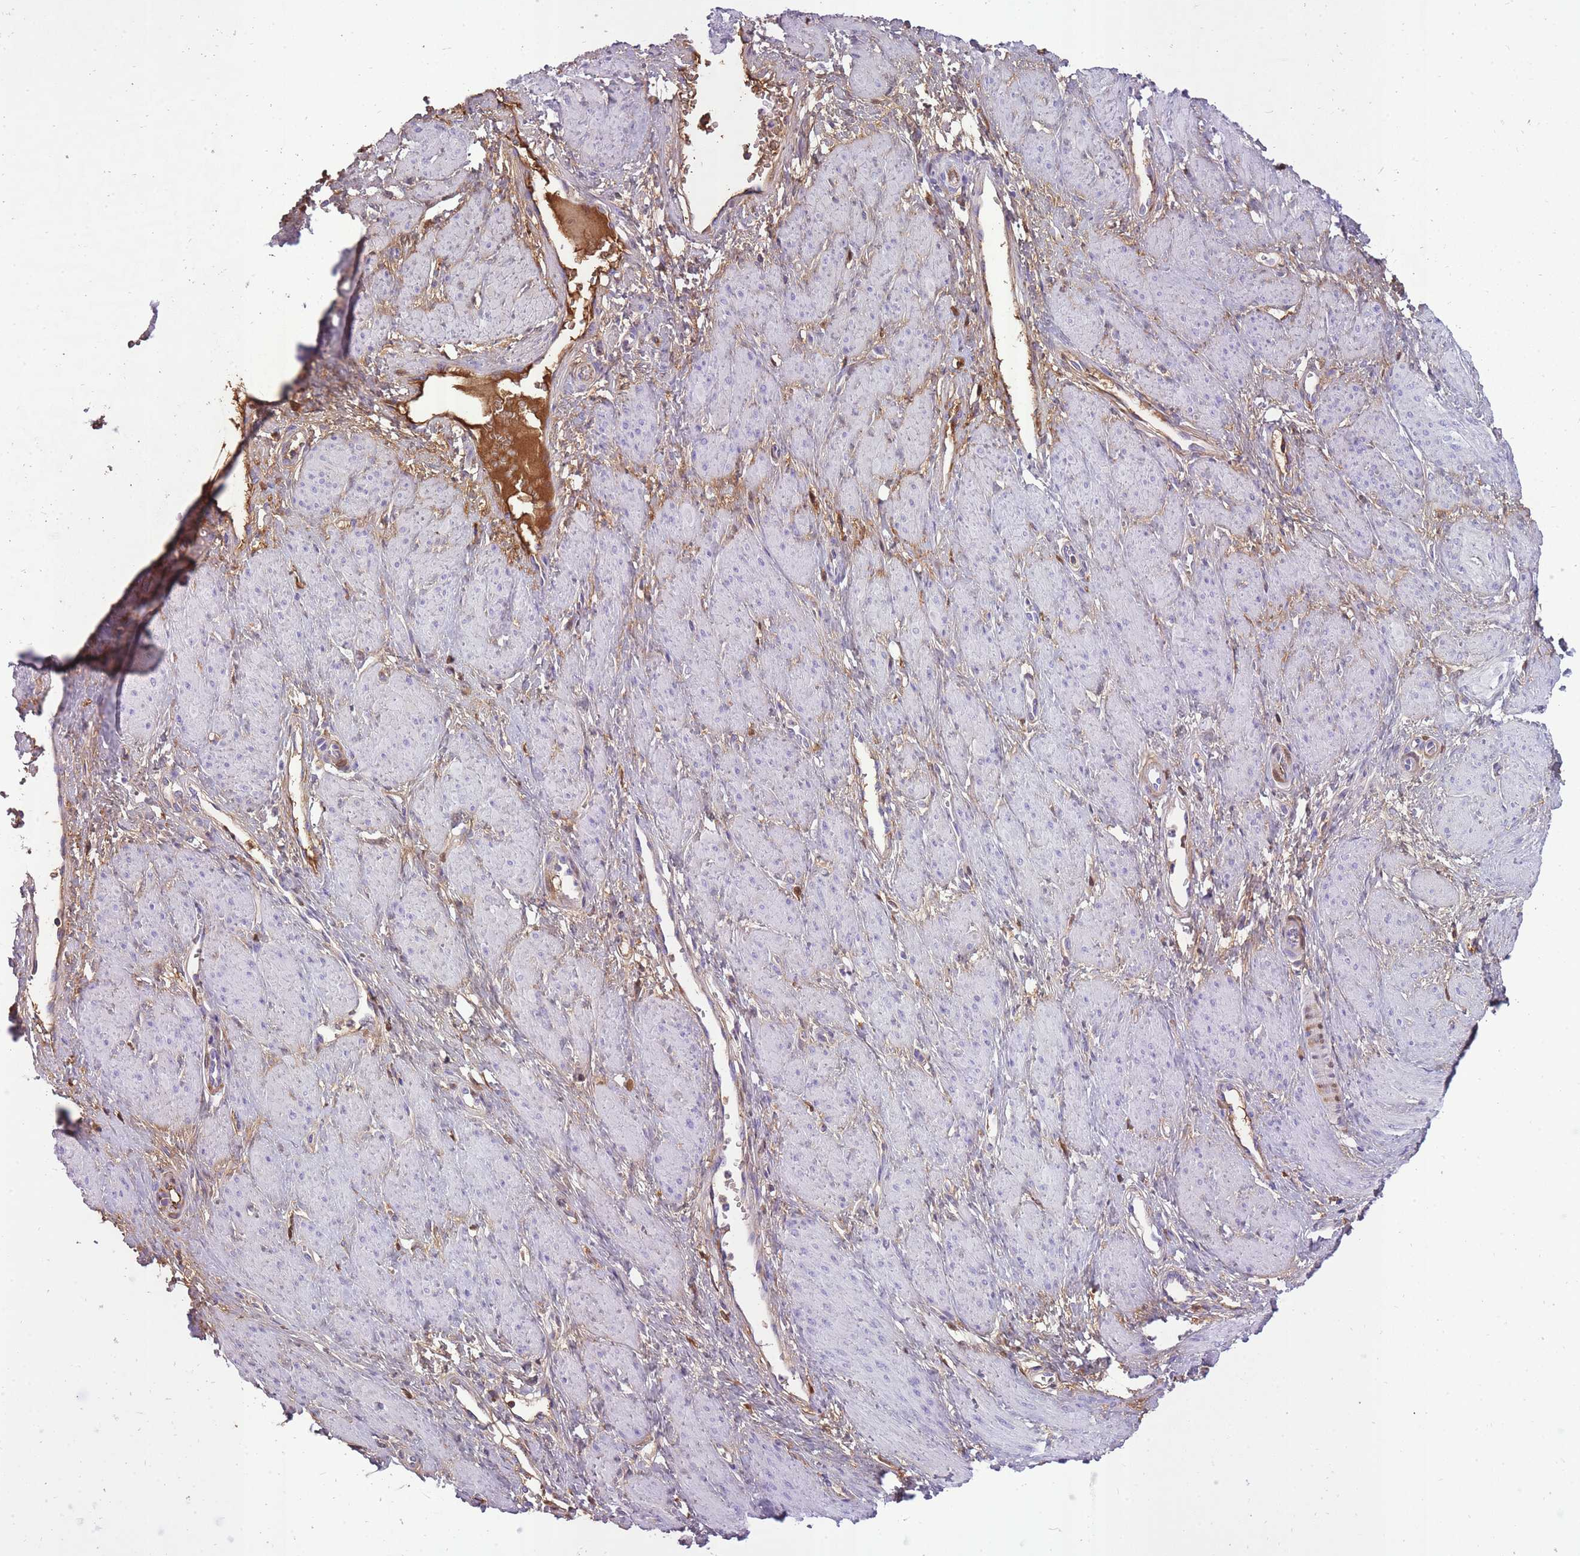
{"staining": {"intensity": "negative", "quantity": "none", "location": "none"}, "tissue": "smooth muscle", "cell_type": "Smooth muscle cells", "image_type": "normal", "snomed": [{"axis": "morphology", "description": "Normal tissue, NOS"}, {"axis": "topography", "description": "Smooth muscle"}, {"axis": "topography", "description": "Uterus"}], "caption": "Smooth muscle cells show no significant protein positivity in normal smooth muscle. (Brightfield microscopy of DAB (3,3'-diaminobenzidine) immunohistochemistry at high magnification).", "gene": "IGKV1", "patient": {"sex": "female", "age": 39}}